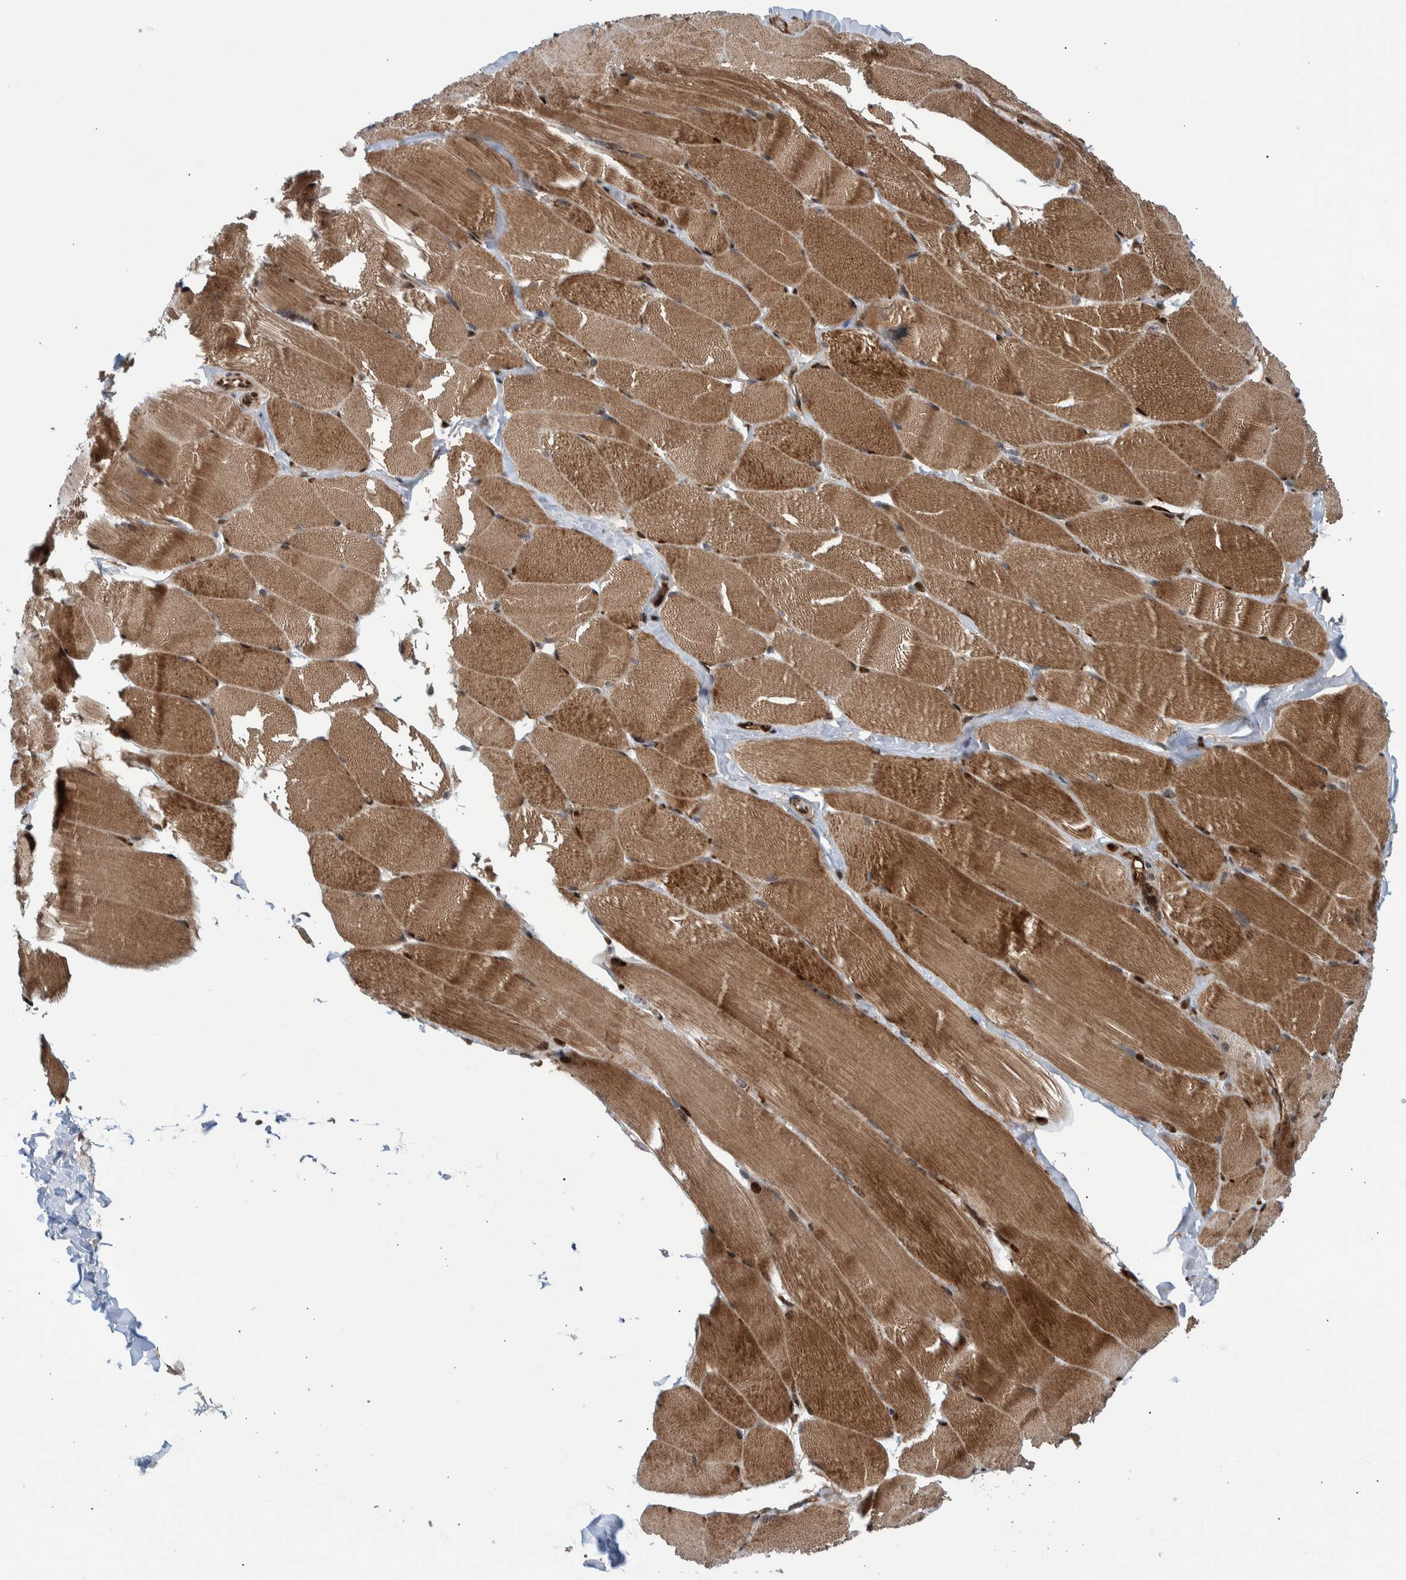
{"staining": {"intensity": "moderate", "quantity": ">75%", "location": "cytoplasmic/membranous,nuclear"}, "tissue": "skeletal muscle", "cell_type": "Myocytes", "image_type": "normal", "snomed": [{"axis": "morphology", "description": "Normal tissue, NOS"}, {"axis": "topography", "description": "Skin"}, {"axis": "topography", "description": "Skeletal muscle"}], "caption": "Immunohistochemistry (IHC) (DAB) staining of normal human skeletal muscle displays moderate cytoplasmic/membranous,nuclear protein staining in about >75% of myocytes.", "gene": "SHISA6", "patient": {"sex": "male", "age": 83}}